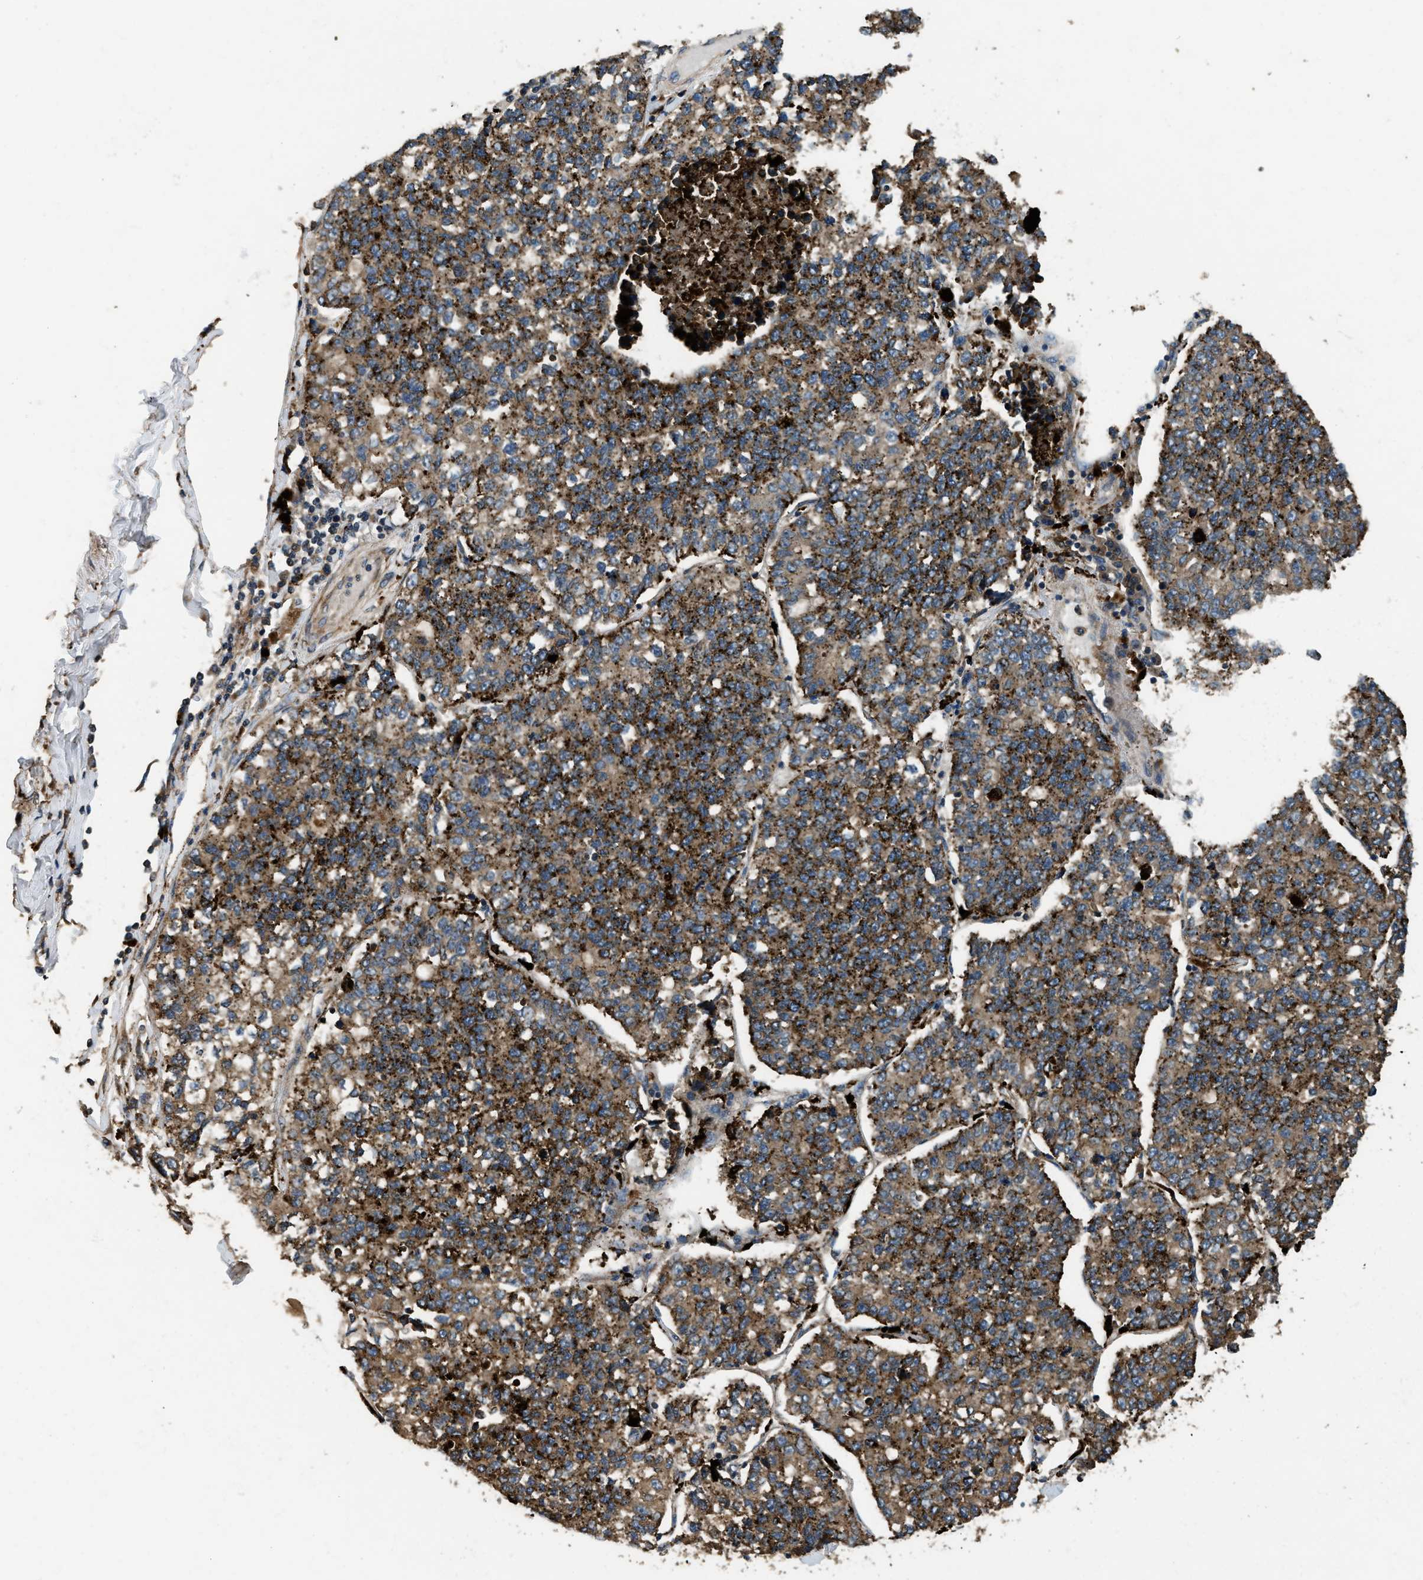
{"staining": {"intensity": "moderate", "quantity": ">75%", "location": "cytoplasmic/membranous"}, "tissue": "lung cancer", "cell_type": "Tumor cells", "image_type": "cancer", "snomed": [{"axis": "morphology", "description": "Adenocarcinoma, NOS"}, {"axis": "topography", "description": "Lung"}], "caption": "The immunohistochemical stain labels moderate cytoplasmic/membranous expression in tumor cells of lung cancer (adenocarcinoma) tissue.", "gene": "GGH", "patient": {"sex": "male", "age": 49}}